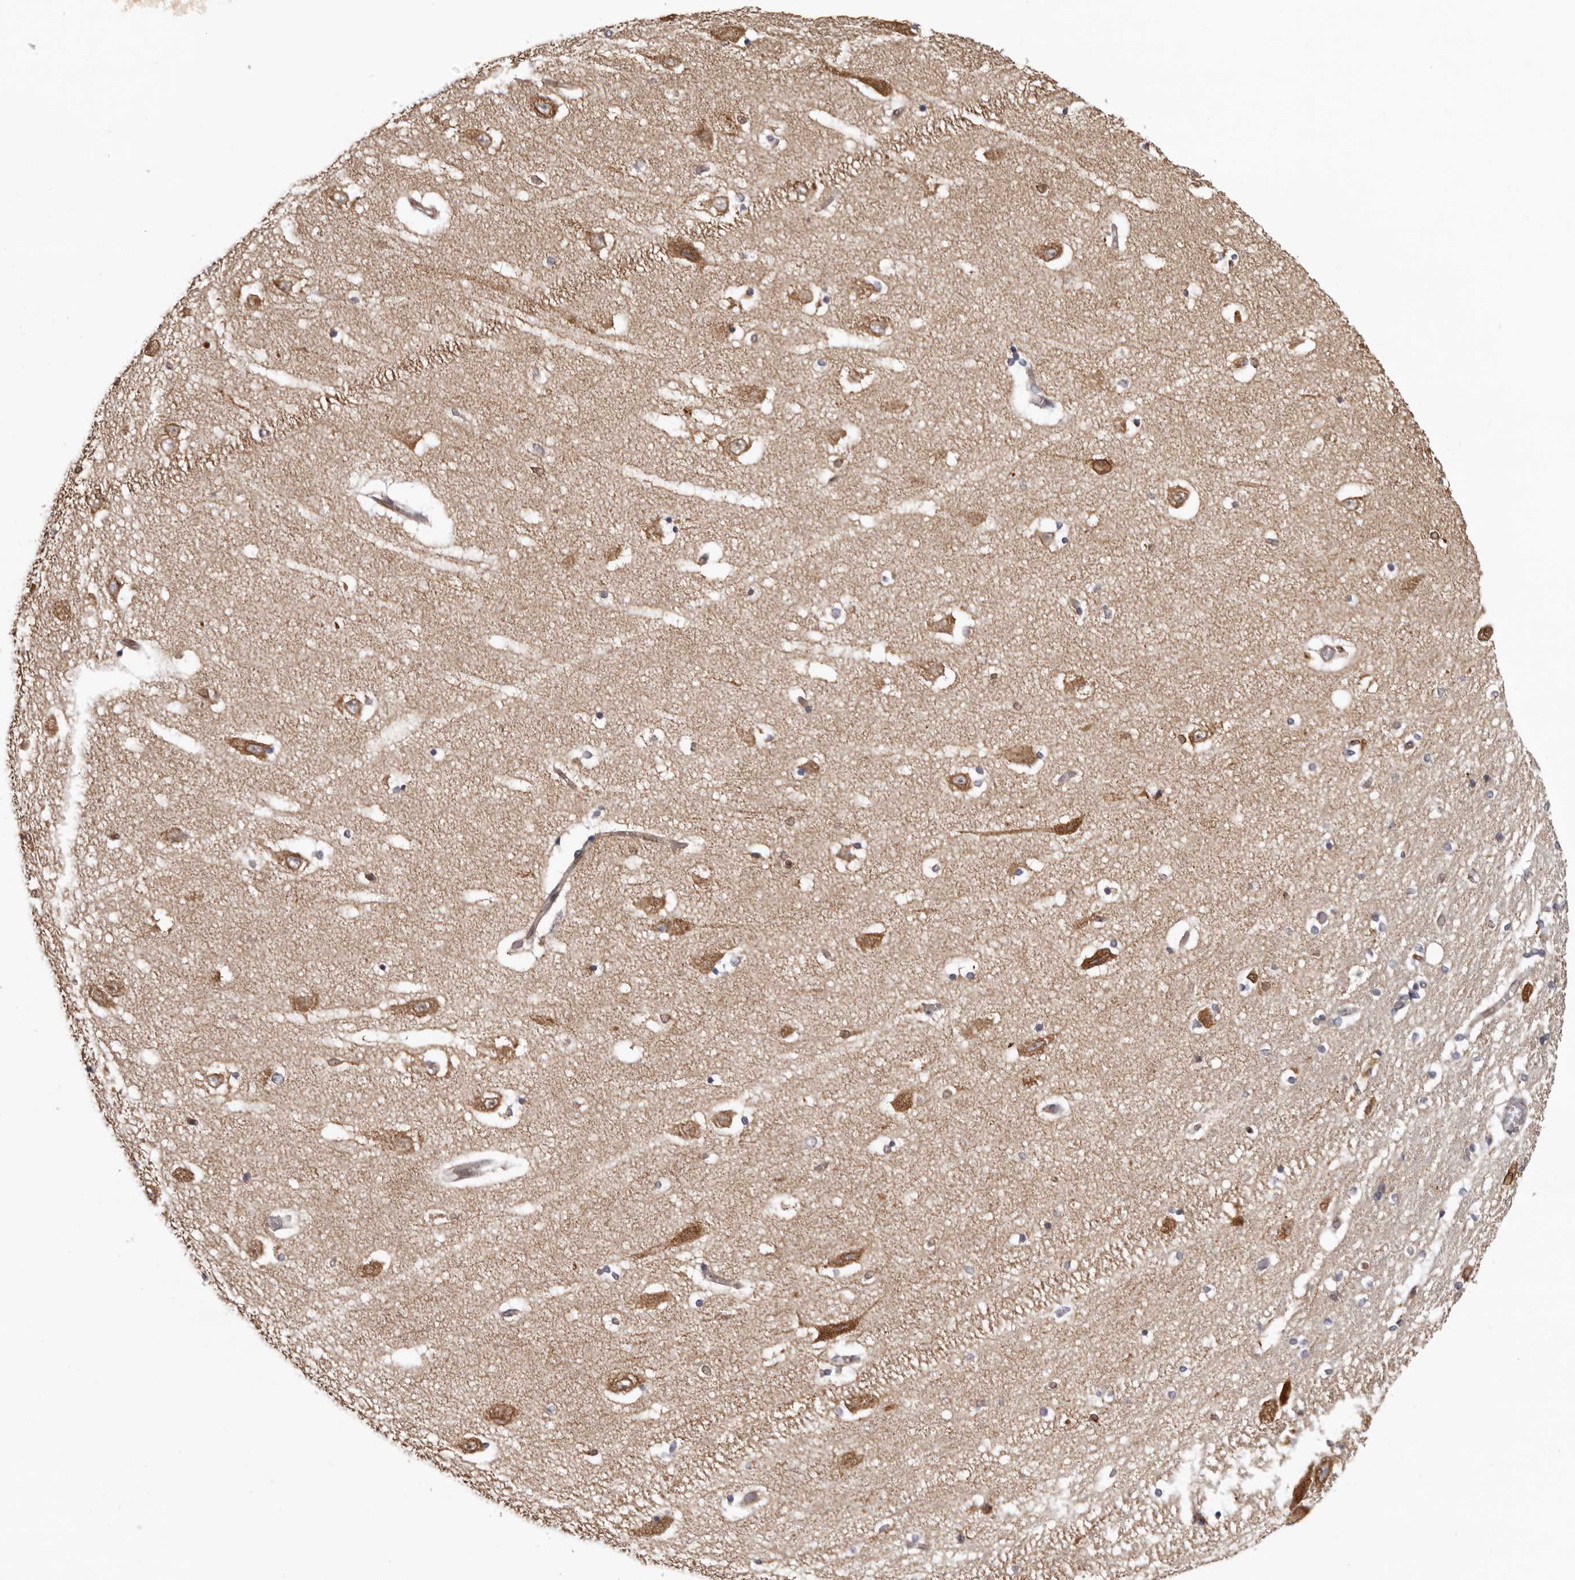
{"staining": {"intensity": "negative", "quantity": "none", "location": "none"}, "tissue": "hippocampus", "cell_type": "Glial cells", "image_type": "normal", "snomed": [{"axis": "morphology", "description": "Normal tissue, NOS"}, {"axis": "topography", "description": "Hippocampus"}], "caption": "There is no significant expression in glial cells of hippocampus. The staining is performed using DAB brown chromogen with nuclei counter-stained in using hematoxylin.", "gene": "C4orf3", "patient": {"sex": "female", "age": 54}}